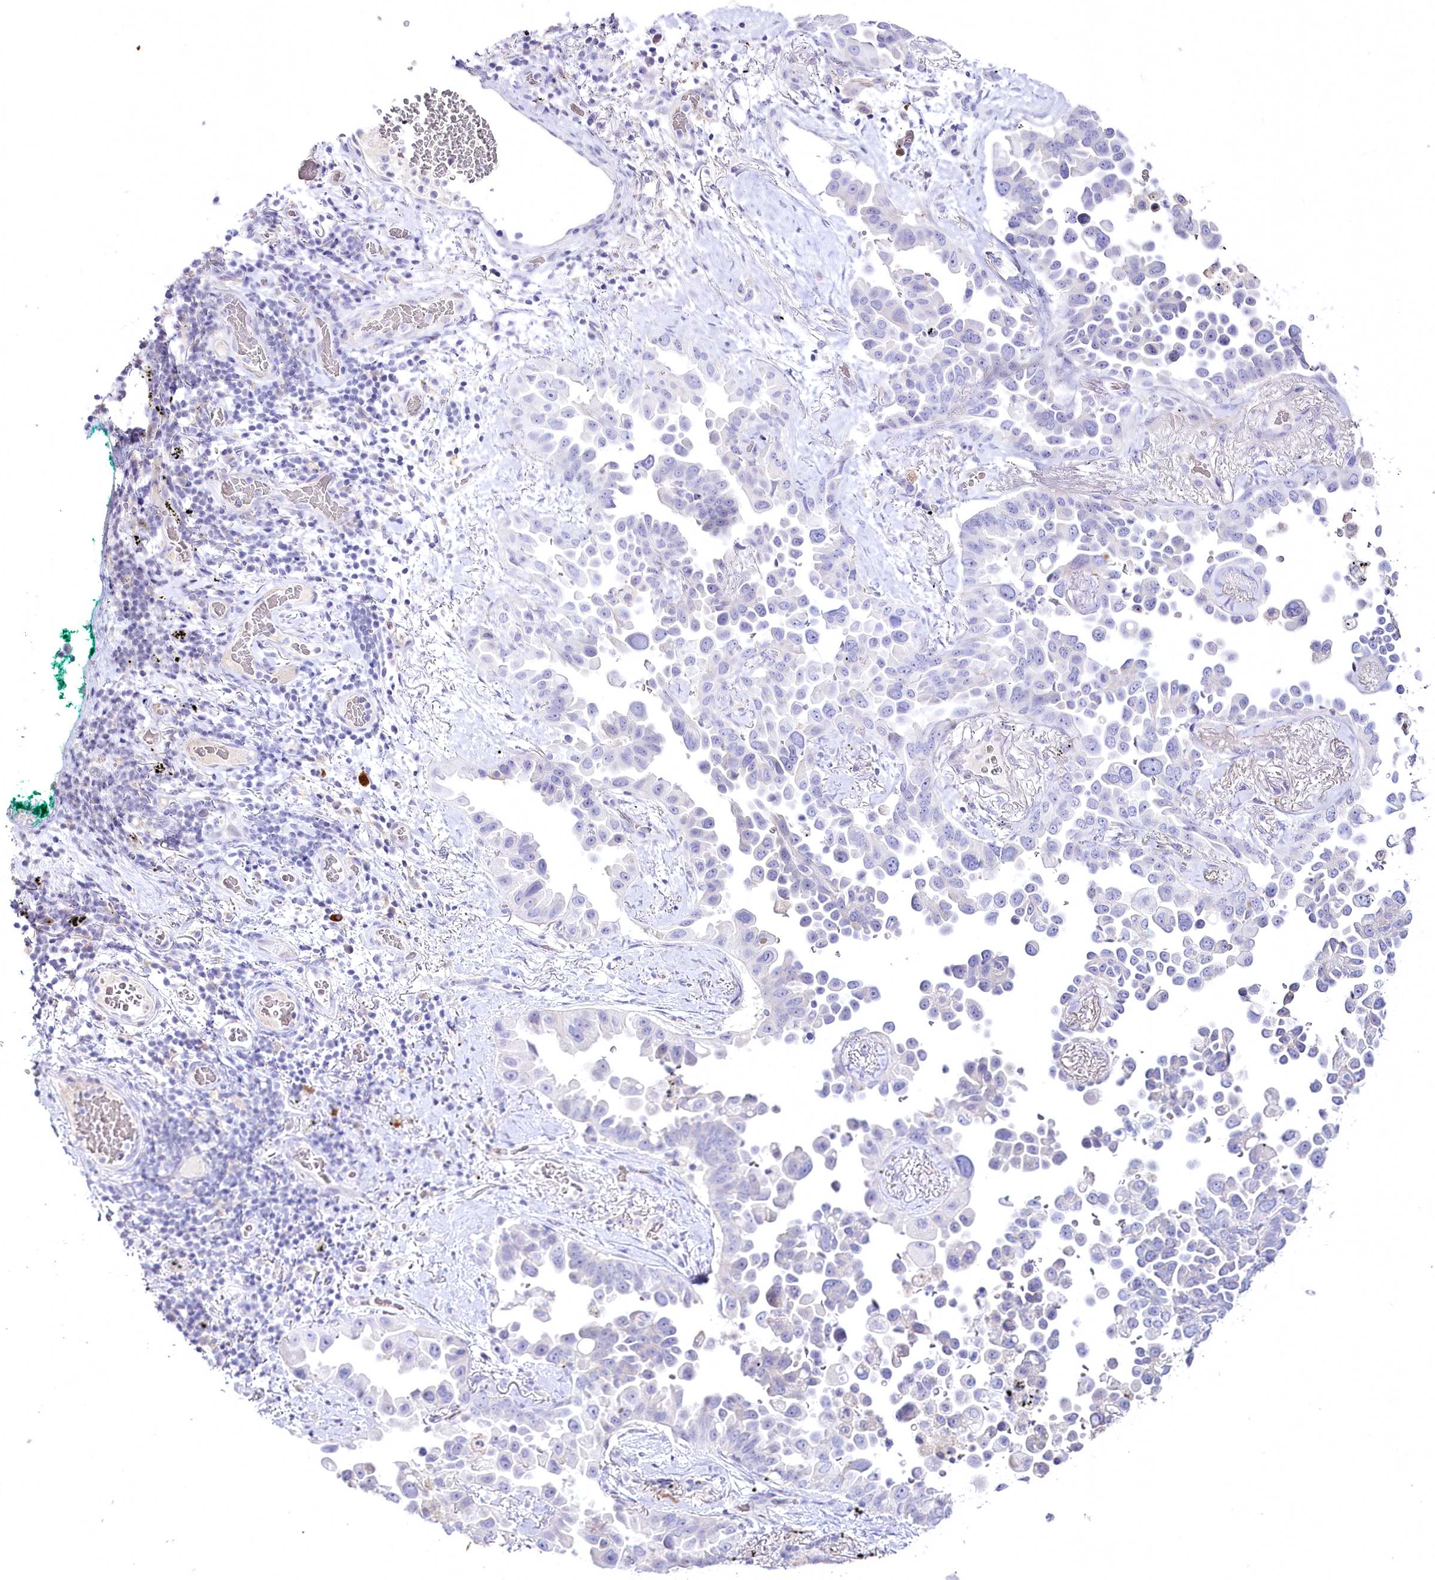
{"staining": {"intensity": "negative", "quantity": "none", "location": "none"}, "tissue": "lung cancer", "cell_type": "Tumor cells", "image_type": "cancer", "snomed": [{"axis": "morphology", "description": "Adenocarcinoma, NOS"}, {"axis": "topography", "description": "Lung"}], "caption": "There is no significant staining in tumor cells of lung cancer (adenocarcinoma).", "gene": "MYOZ1", "patient": {"sex": "female", "age": 67}}